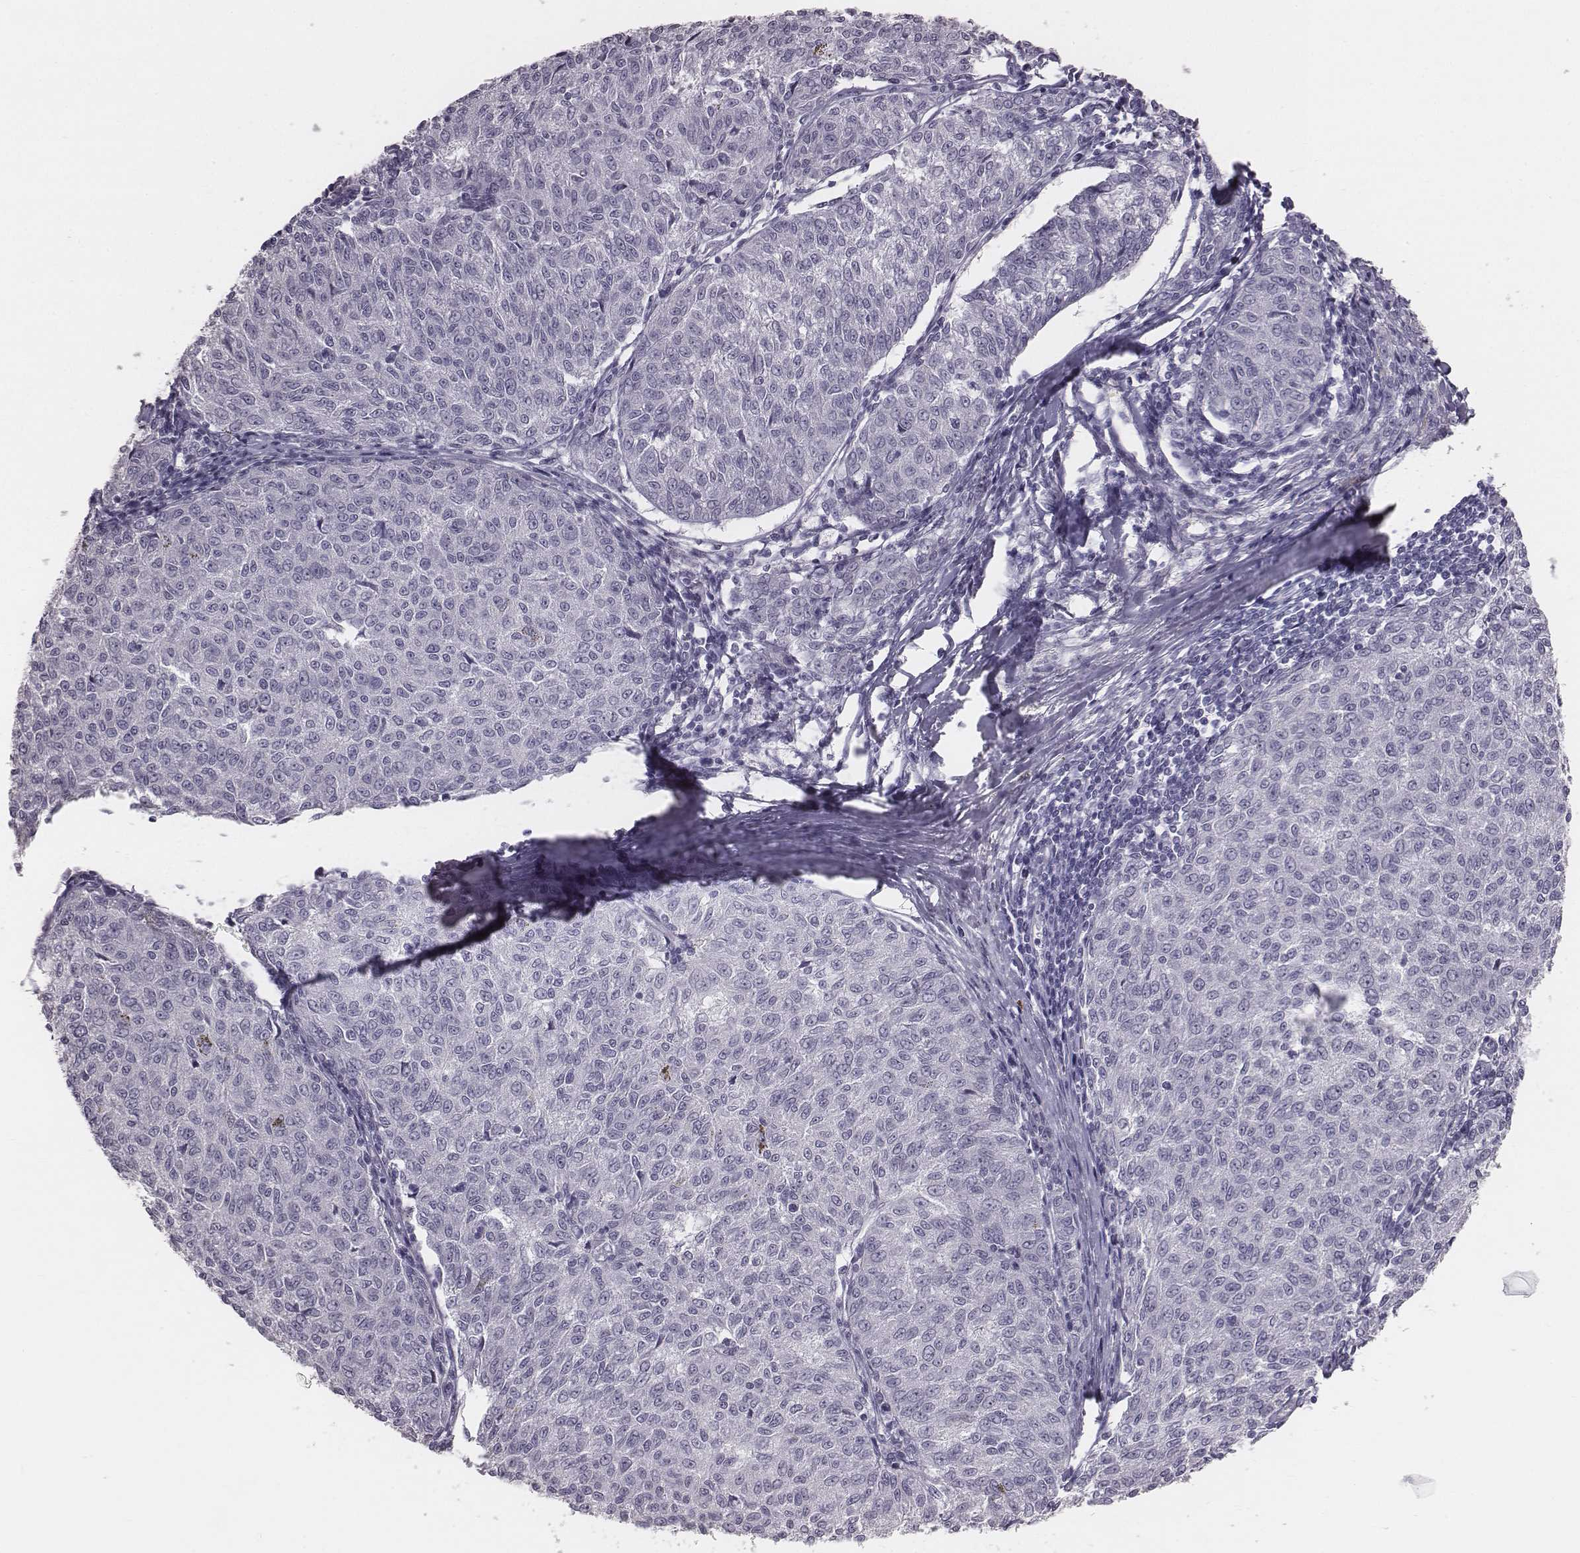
{"staining": {"intensity": "negative", "quantity": "none", "location": "none"}, "tissue": "melanoma", "cell_type": "Tumor cells", "image_type": "cancer", "snomed": [{"axis": "morphology", "description": "Malignant melanoma, NOS"}, {"axis": "topography", "description": "Skin"}], "caption": "The immunohistochemistry micrograph has no significant expression in tumor cells of melanoma tissue.", "gene": "C6orf58", "patient": {"sex": "female", "age": 72}}